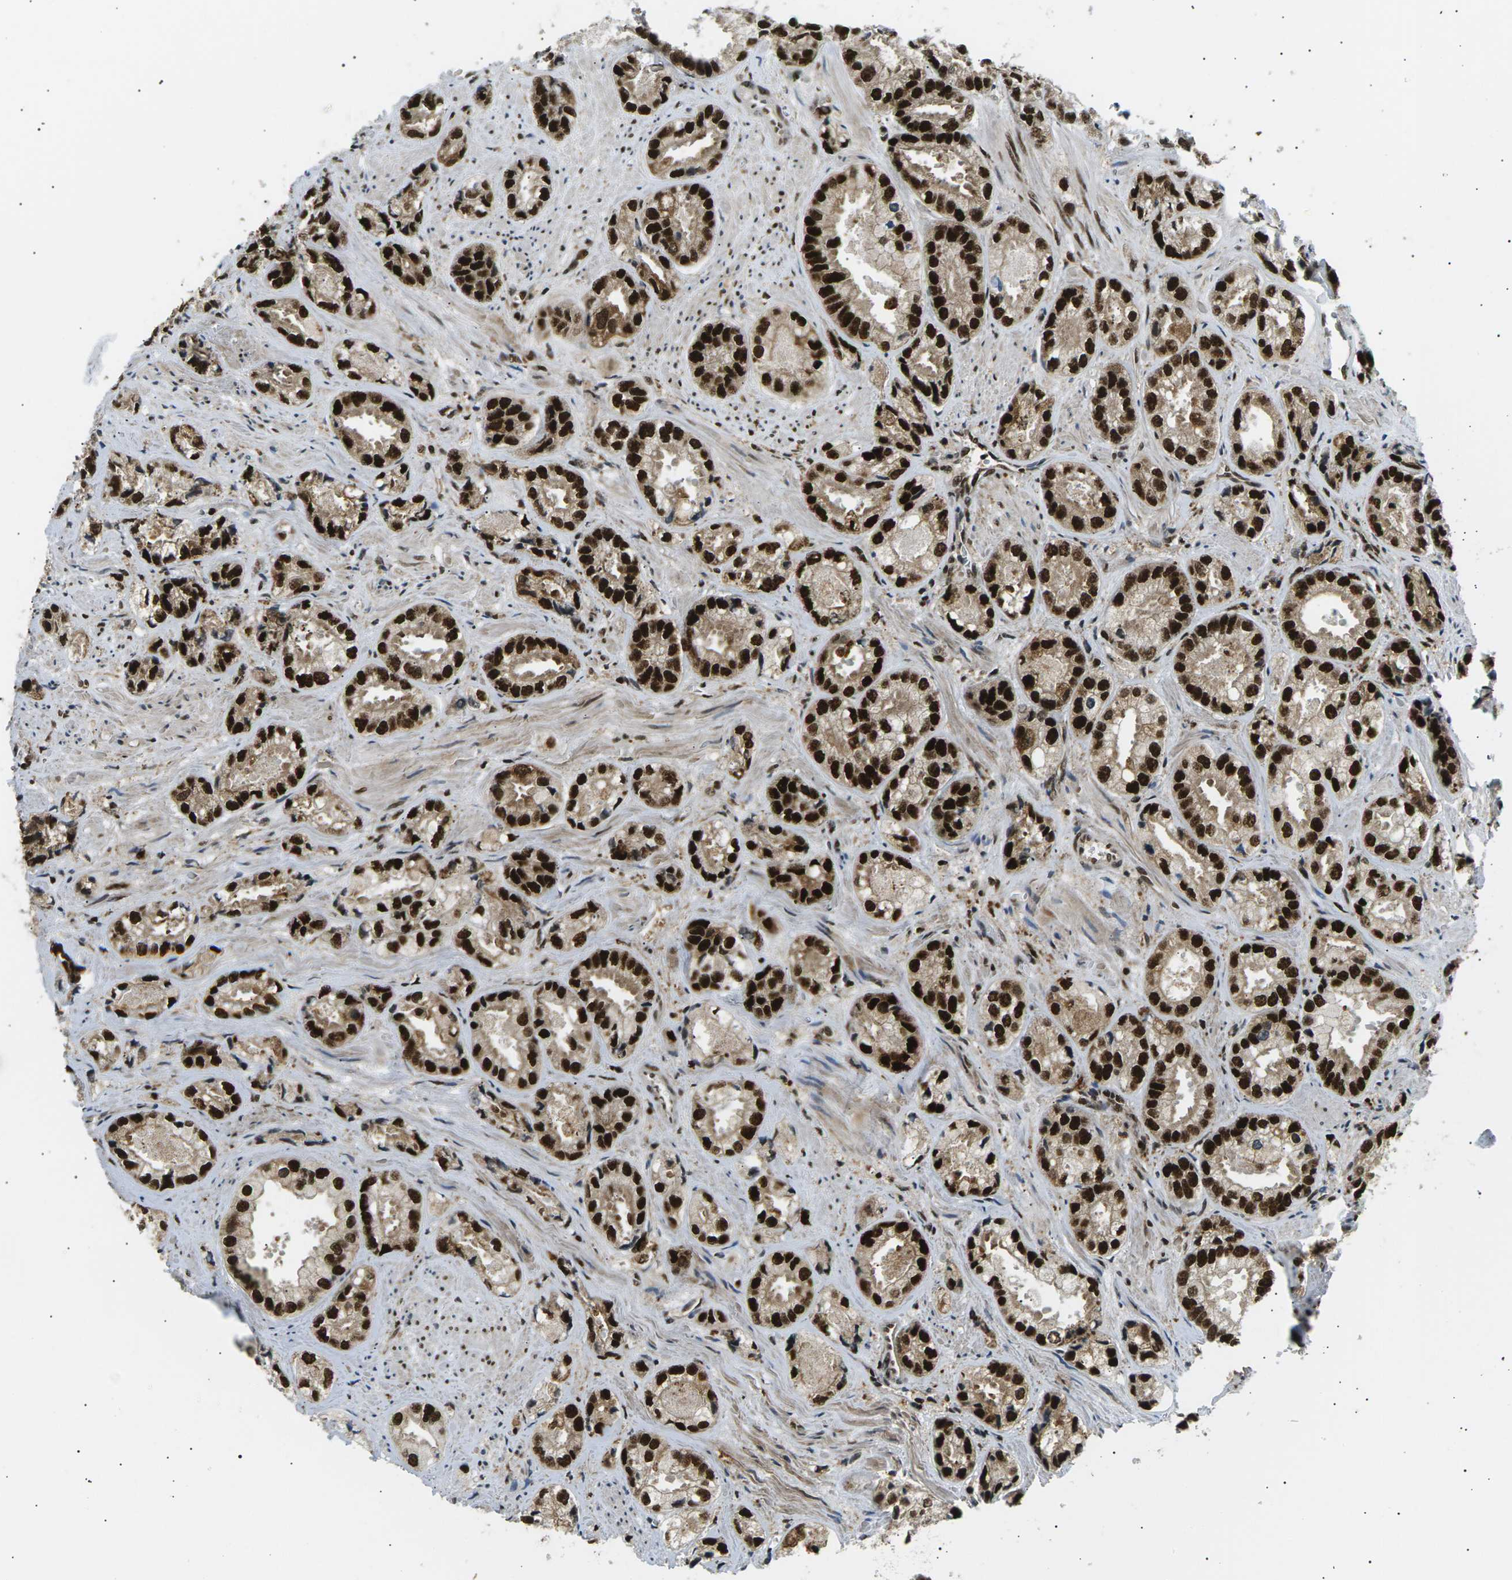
{"staining": {"intensity": "strong", "quantity": ">75%", "location": "cytoplasmic/membranous,nuclear"}, "tissue": "prostate cancer", "cell_type": "Tumor cells", "image_type": "cancer", "snomed": [{"axis": "morphology", "description": "Adenocarcinoma, High grade"}, {"axis": "topography", "description": "Prostate"}], "caption": "High-power microscopy captured an immunohistochemistry (IHC) photomicrograph of prostate high-grade adenocarcinoma, revealing strong cytoplasmic/membranous and nuclear expression in about >75% of tumor cells. (IHC, brightfield microscopy, high magnification).", "gene": "RPA2", "patient": {"sex": "male", "age": 61}}